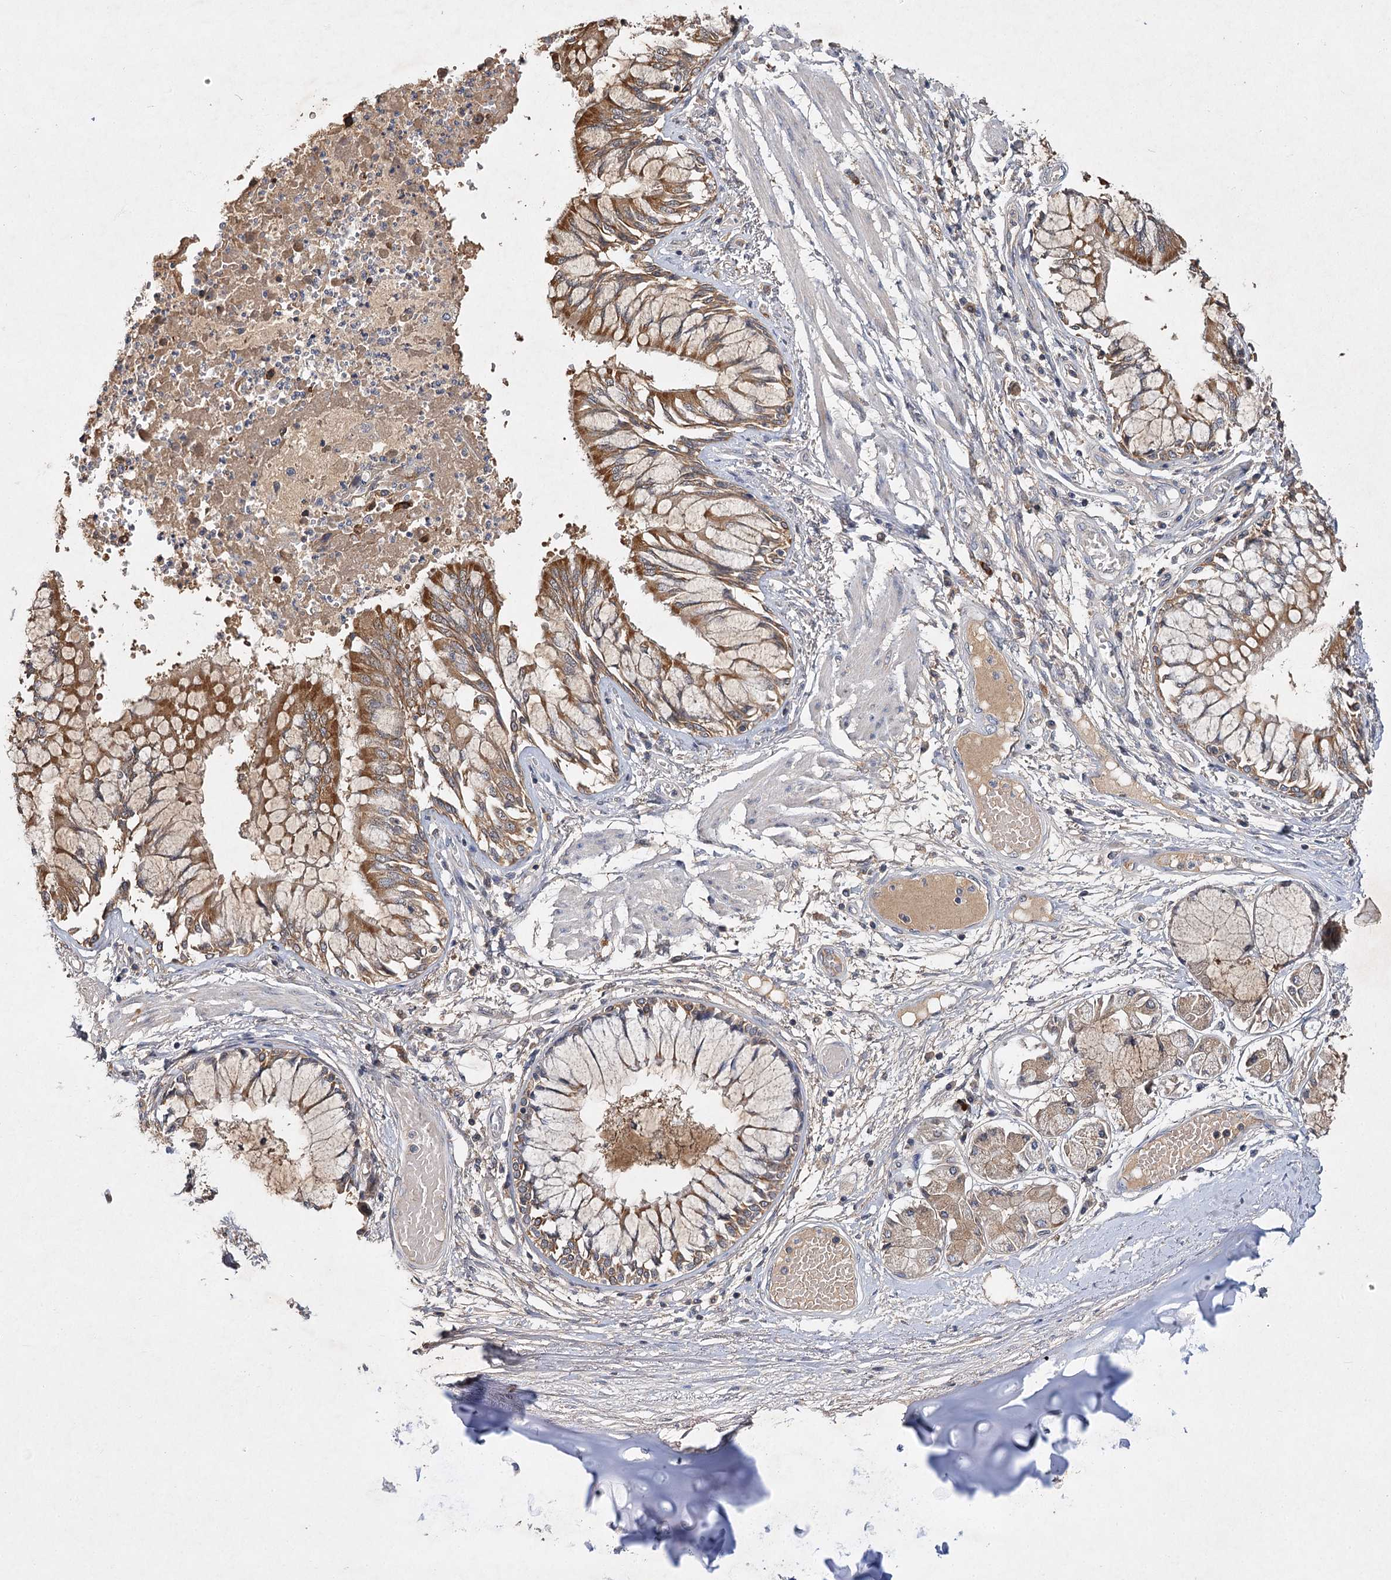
{"staining": {"intensity": "moderate", "quantity": ">75%", "location": "cytoplasmic/membranous"}, "tissue": "bronchus", "cell_type": "Respiratory epithelial cells", "image_type": "normal", "snomed": [{"axis": "morphology", "description": "Normal tissue, NOS"}, {"axis": "topography", "description": "Cartilage tissue"}, {"axis": "topography", "description": "Bronchus"}, {"axis": "topography", "description": "Lung"}], "caption": "Immunohistochemistry (IHC) (DAB (3,3'-diaminobenzidine)) staining of unremarkable bronchus displays moderate cytoplasmic/membranous protein expression in approximately >75% of respiratory epithelial cells.", "gene": "MFN1", "patient": {"sex": "female", "age": 49}}